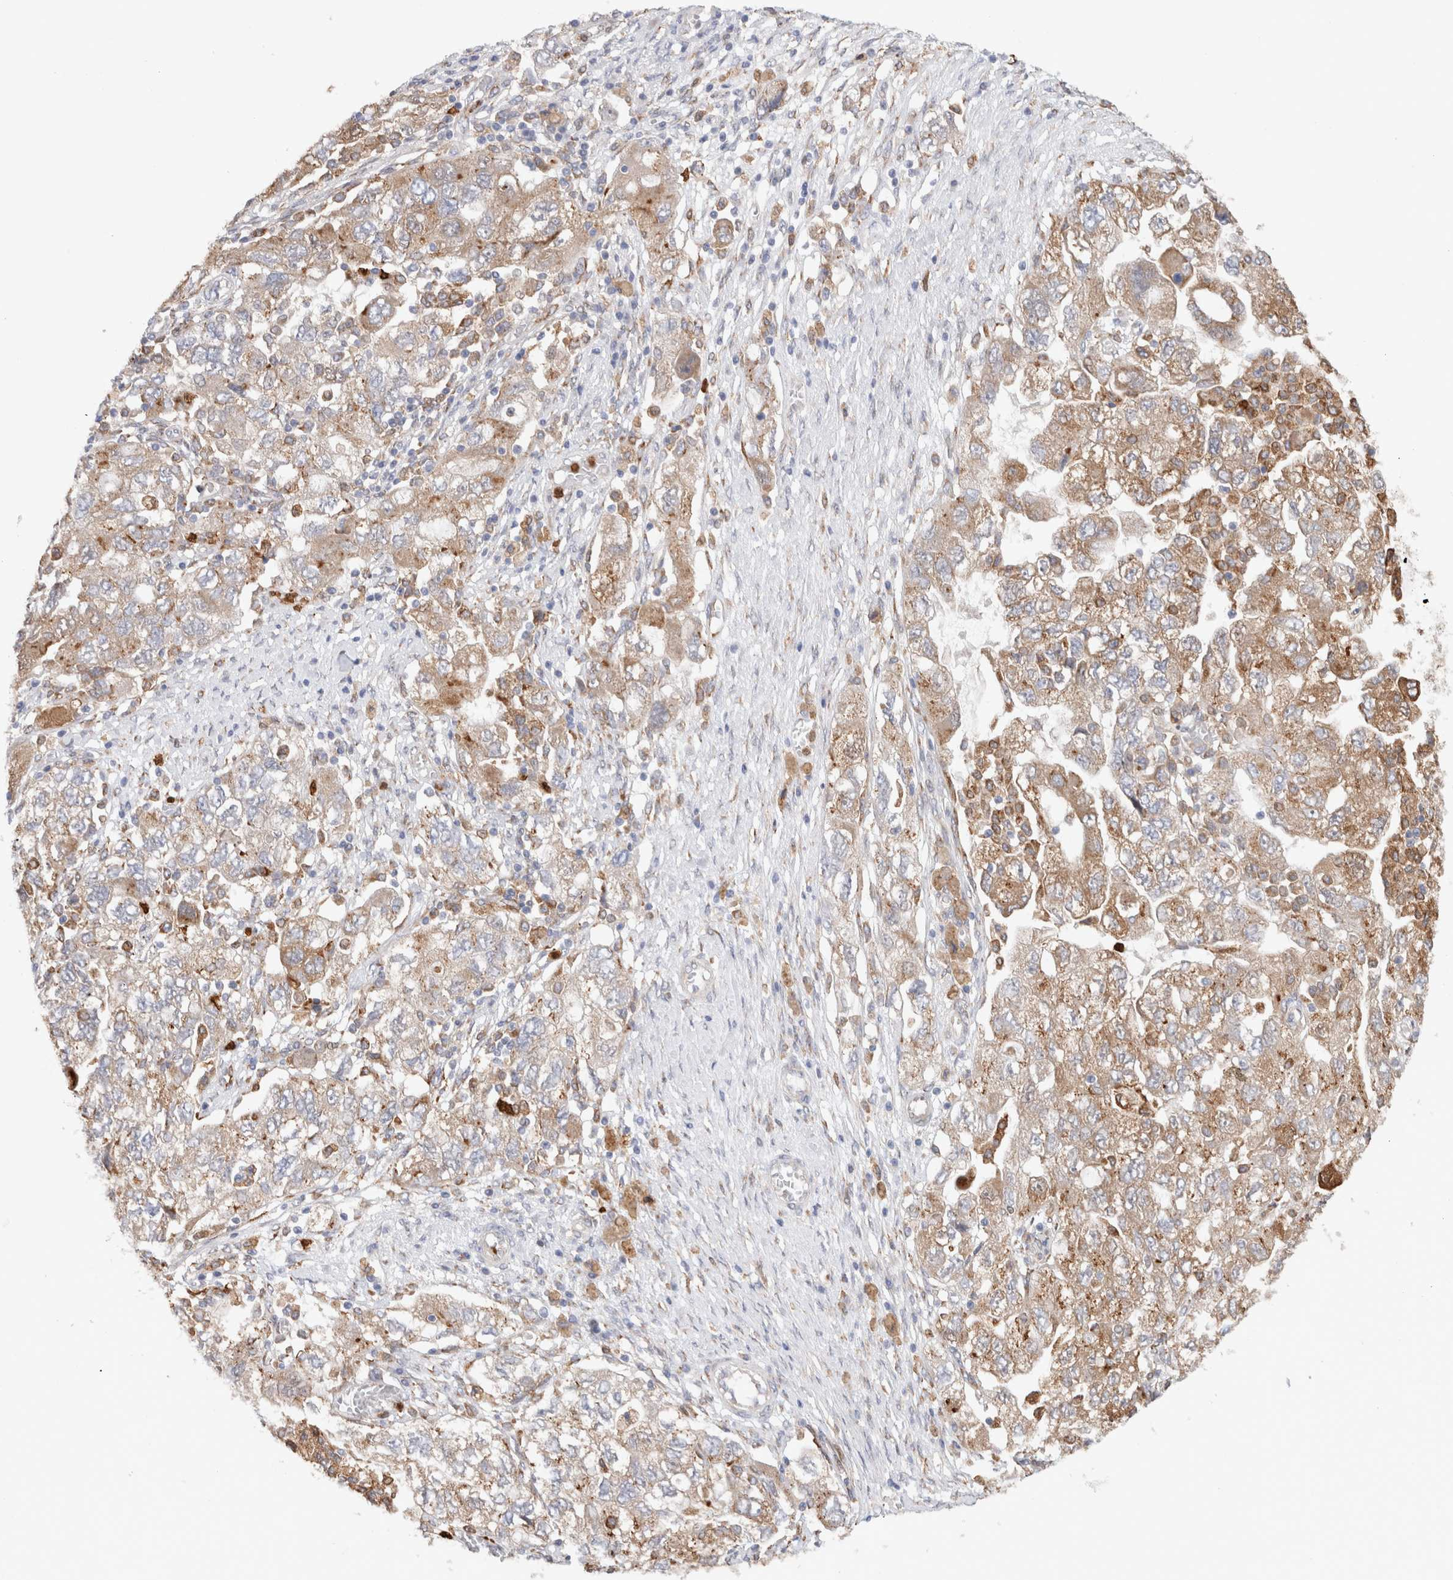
{"staining": {"intensity": "moderate", "quantity": ">75%", "location": "cytoplasmic/membranous"}, "tissue": "ovarian cancer", "cell_type": "Tumor cells", "image_type": "cancer", "snomed": [{"axis": "morphology", "description": "Carcinoma, NOS"}, {"axis": "morphology", "description": "Cystadenocarcinoma, serous, NOS"}, {"axis": "topography", "description": "Ovary"}], "caption": "The histopathology image shows staining of serous cystadenocarcinoma (ovarian), revealing moderate cytoplasmic/membranous protein expression (brown color) within tumor cells. (DAB IHC, brown staining for protein, blue staining for nuclei).", "gene": "P4HA1", "patient": {"sex": "female", "age": 69}}